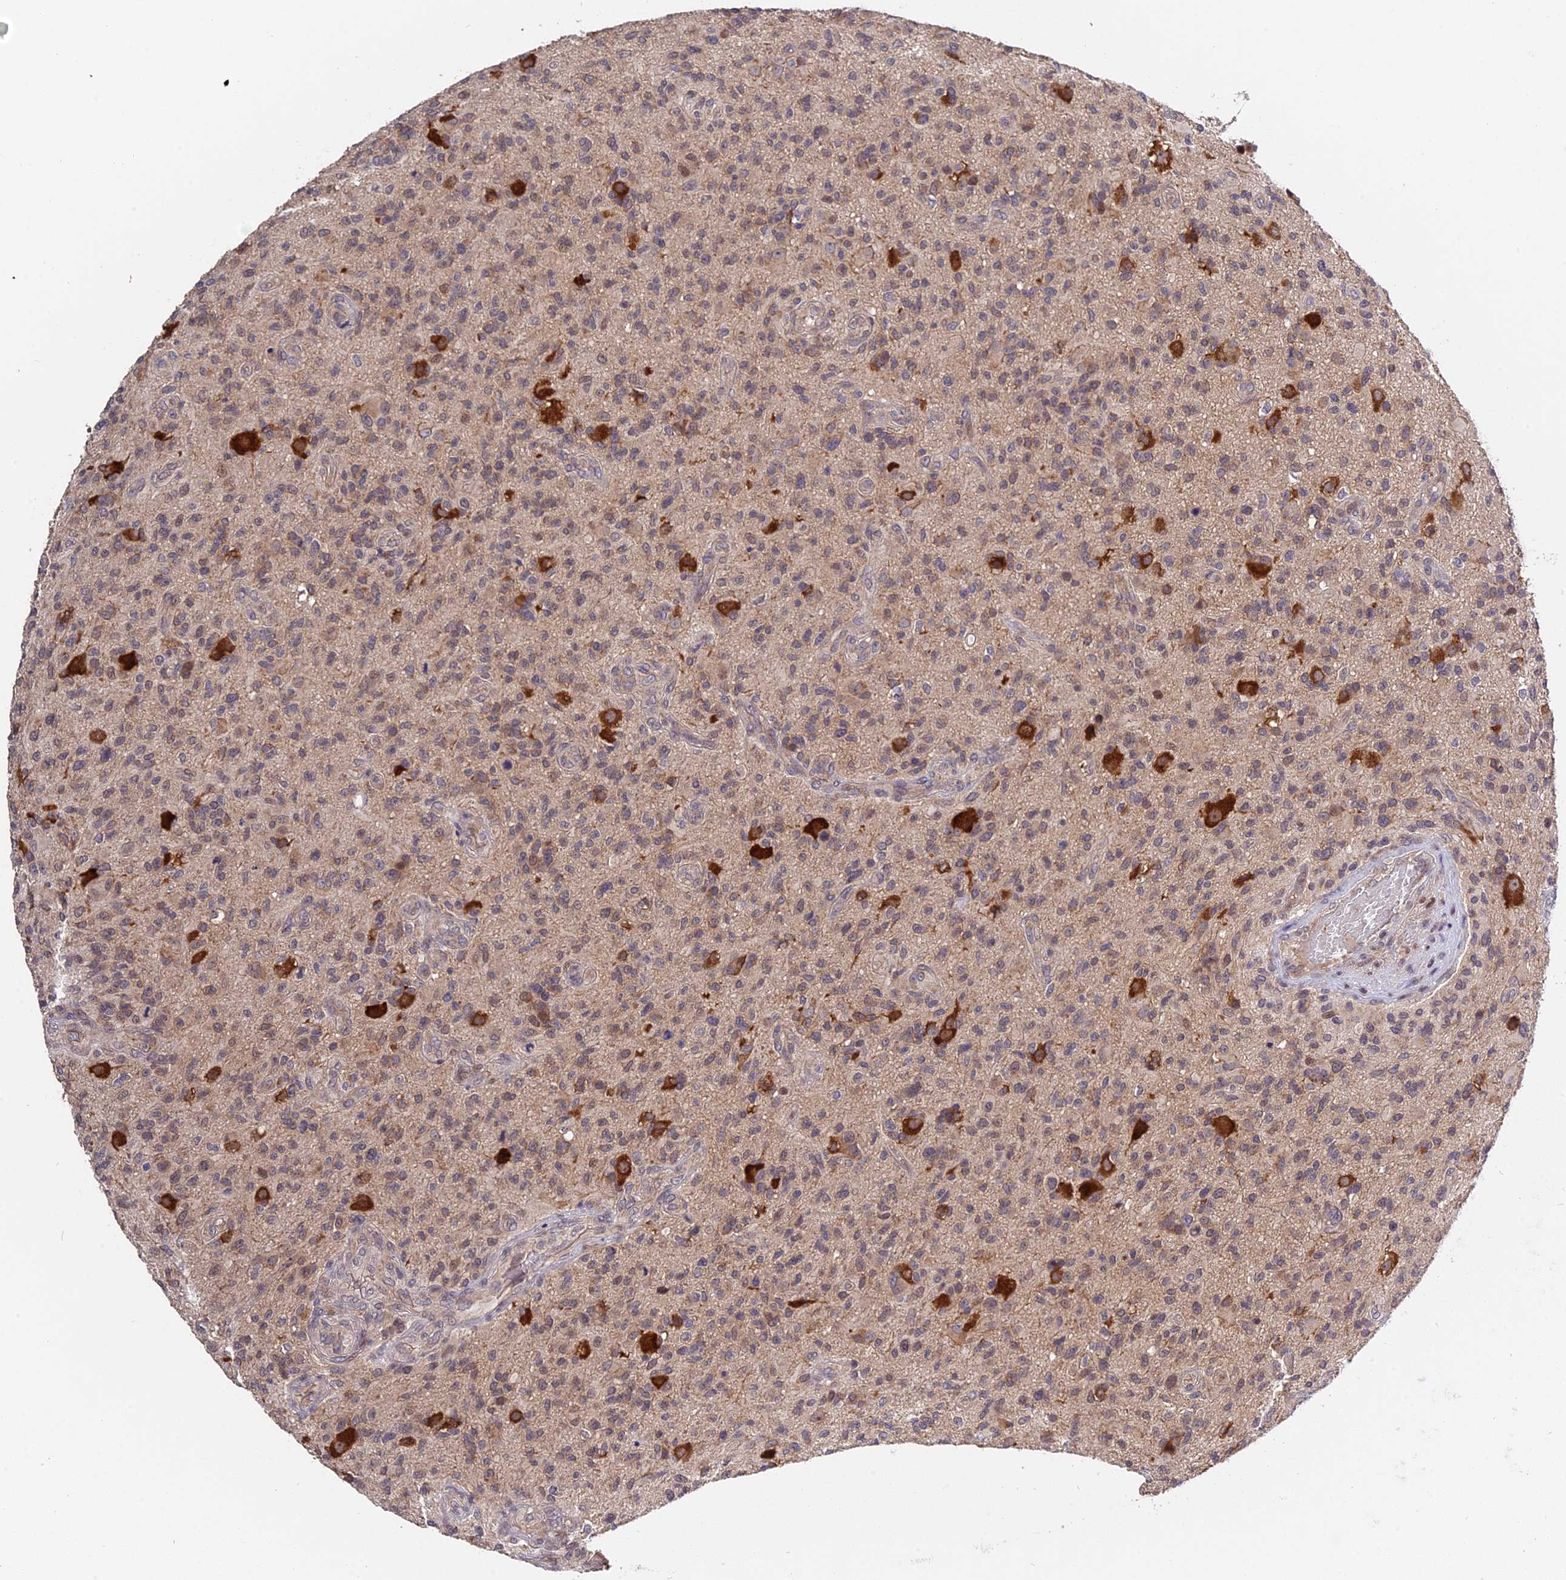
{"staining": {"intensity": "weak", "quantity": "25%-75%", "location": "cytoplasmic/membranous"}, "tissue": "glioma", "cell_type": "Tumor cells", "image_type": "cancer", "snomed": [{"axis": "morphology", "description": "Glioma, malignant, High grade"}, {"axis": "topography", "description": "Brain"}], "caption": "Tumor cells display weak cytoplasmic/membranous expression in about 25%-75% of cells in glioma.", "gene": "TRMT1", "patient": {"sex": "male", "age": 47}}